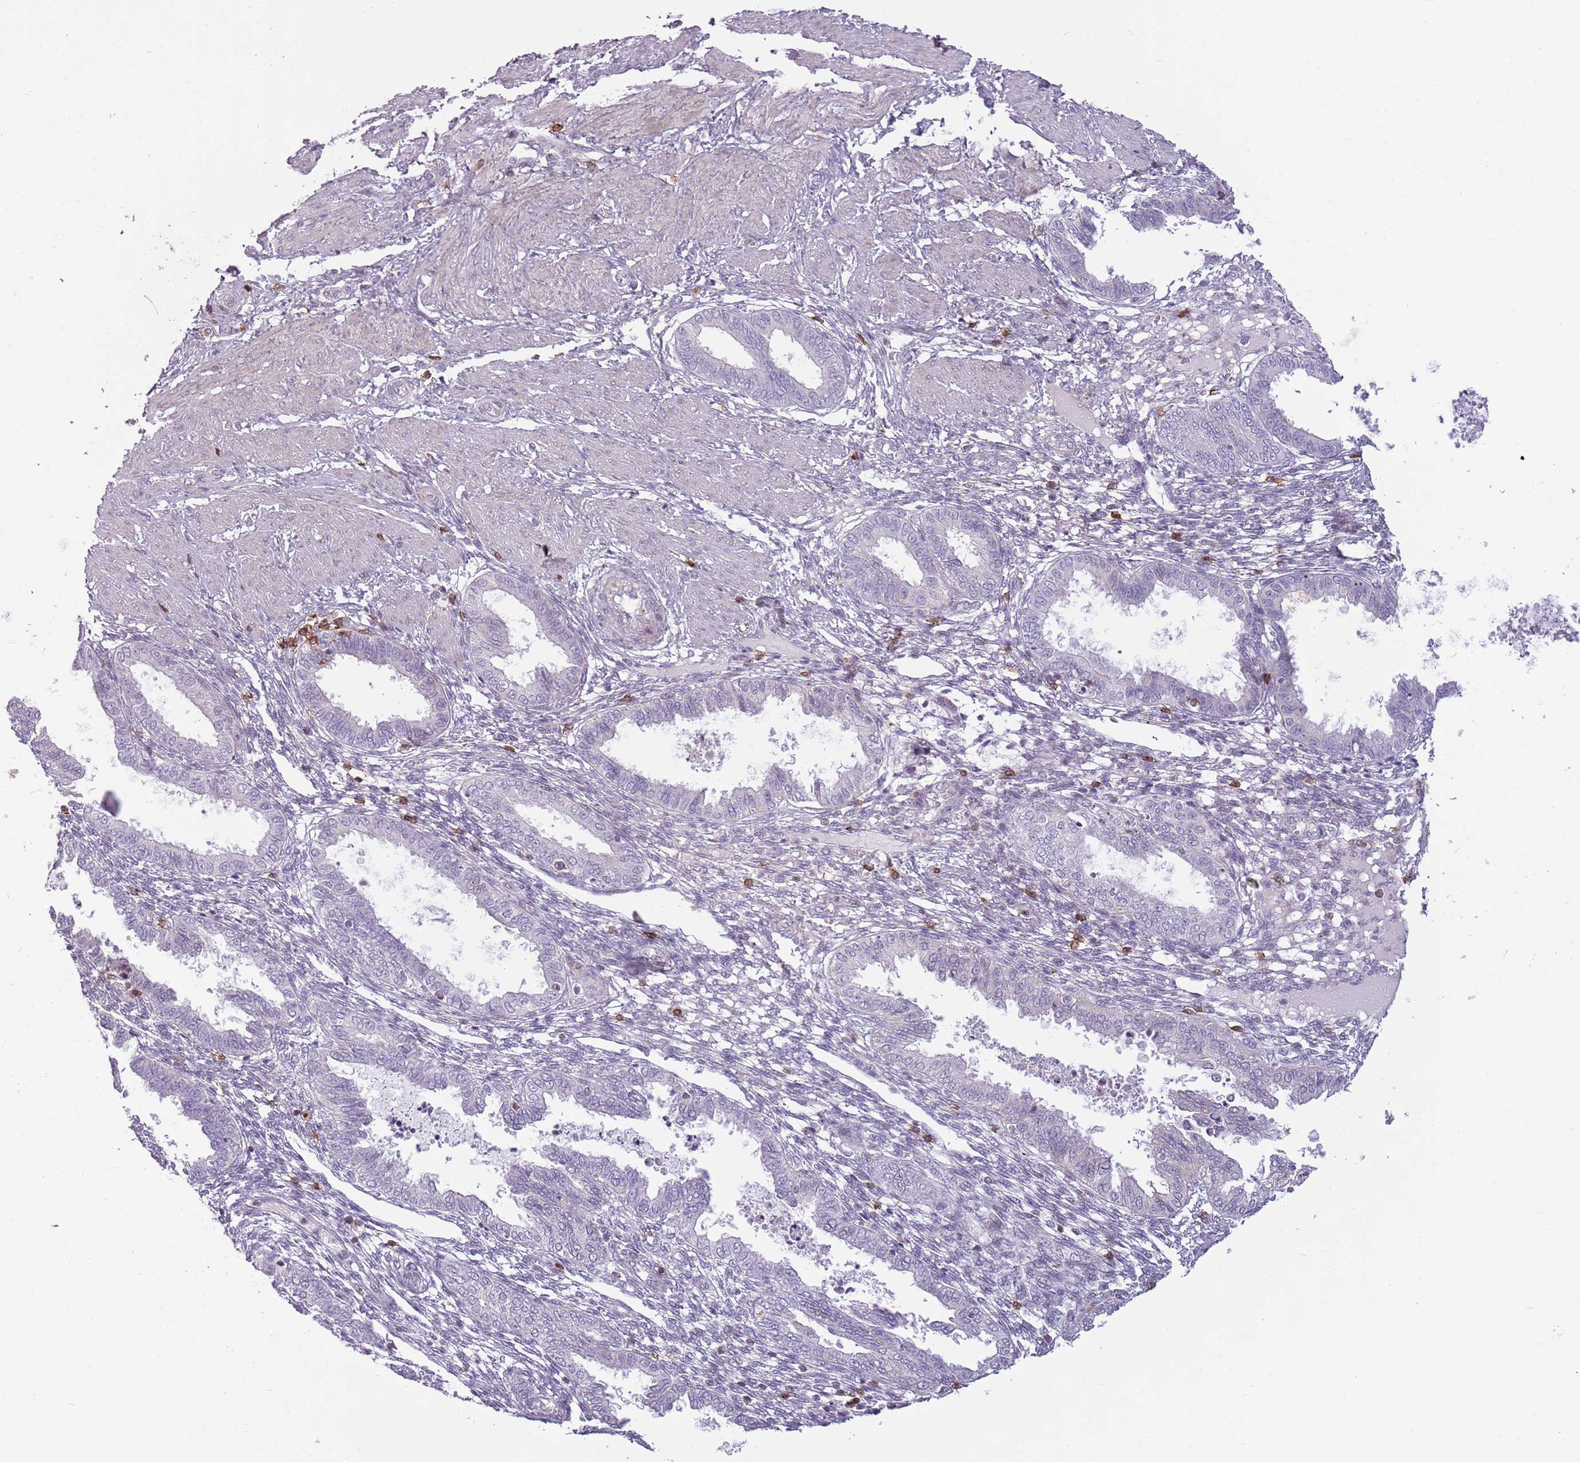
{"staining": {"intensity": "negative", "quantity": "none", "location": "none"}, "tissue": "endometrium", "cell_type": "Cells in endometrial stroma", "image_type": "normal", "snomed": [{"axis": "morphology", "description": "Normal tissue, NOS"}, {"axis": "topography", "description": "Endometrium"}], "caption": "A photomicrograph of endometrium stained for a protein exhibits no brown staining in cells in endometrial stroma. The staining is performed using DAB (3,3'-diaminobenzidine) brown chromogen with nuclei counter-stained in using hematoxylin.", "gene": "ZNF583", "patient": {"sex": "female", "age": 33}}